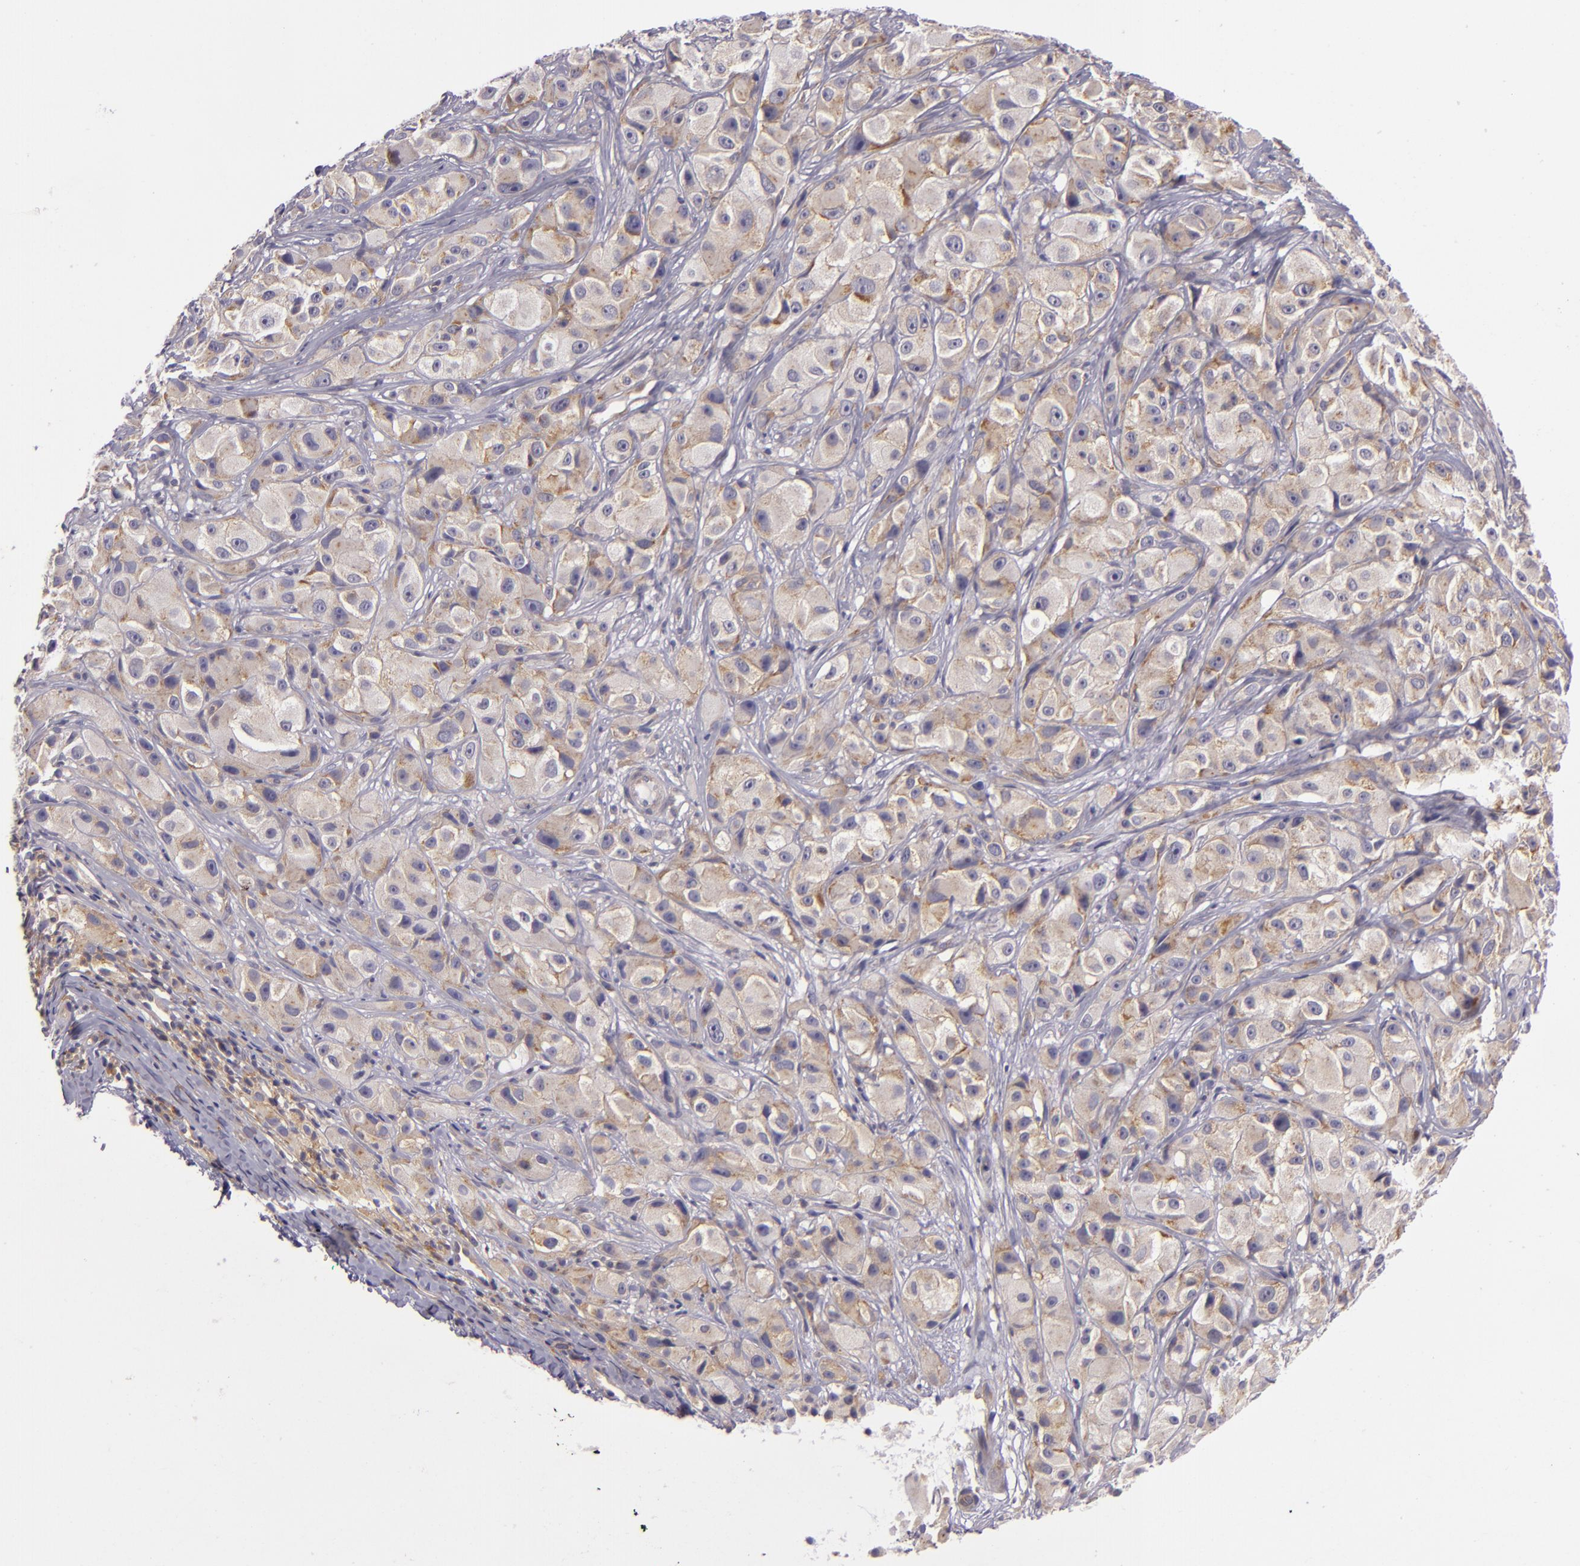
{"staining": {"intensity": "weak", "quantity": "<25%", "location": "cytoplasmic/membranous"}, "tissue": "melanoma", "cell_type": "Tumor cells", "image_type": "cancer", "snomed": [{"axis": "morphology", "description": "Malignant melanoma, NOS"}, {"axis": "topography", "description": "Skin"}], "caption": "High magnification brightfield microscopy of malignant melanoma stained with DAB (3,3'-diaminobenzidine) (brown) and counterstained with hematoxylin (blue): tumor cells show no significant positivity.", "gene": "UPF3B", "patient": {"sex": "male", "age": 56}}